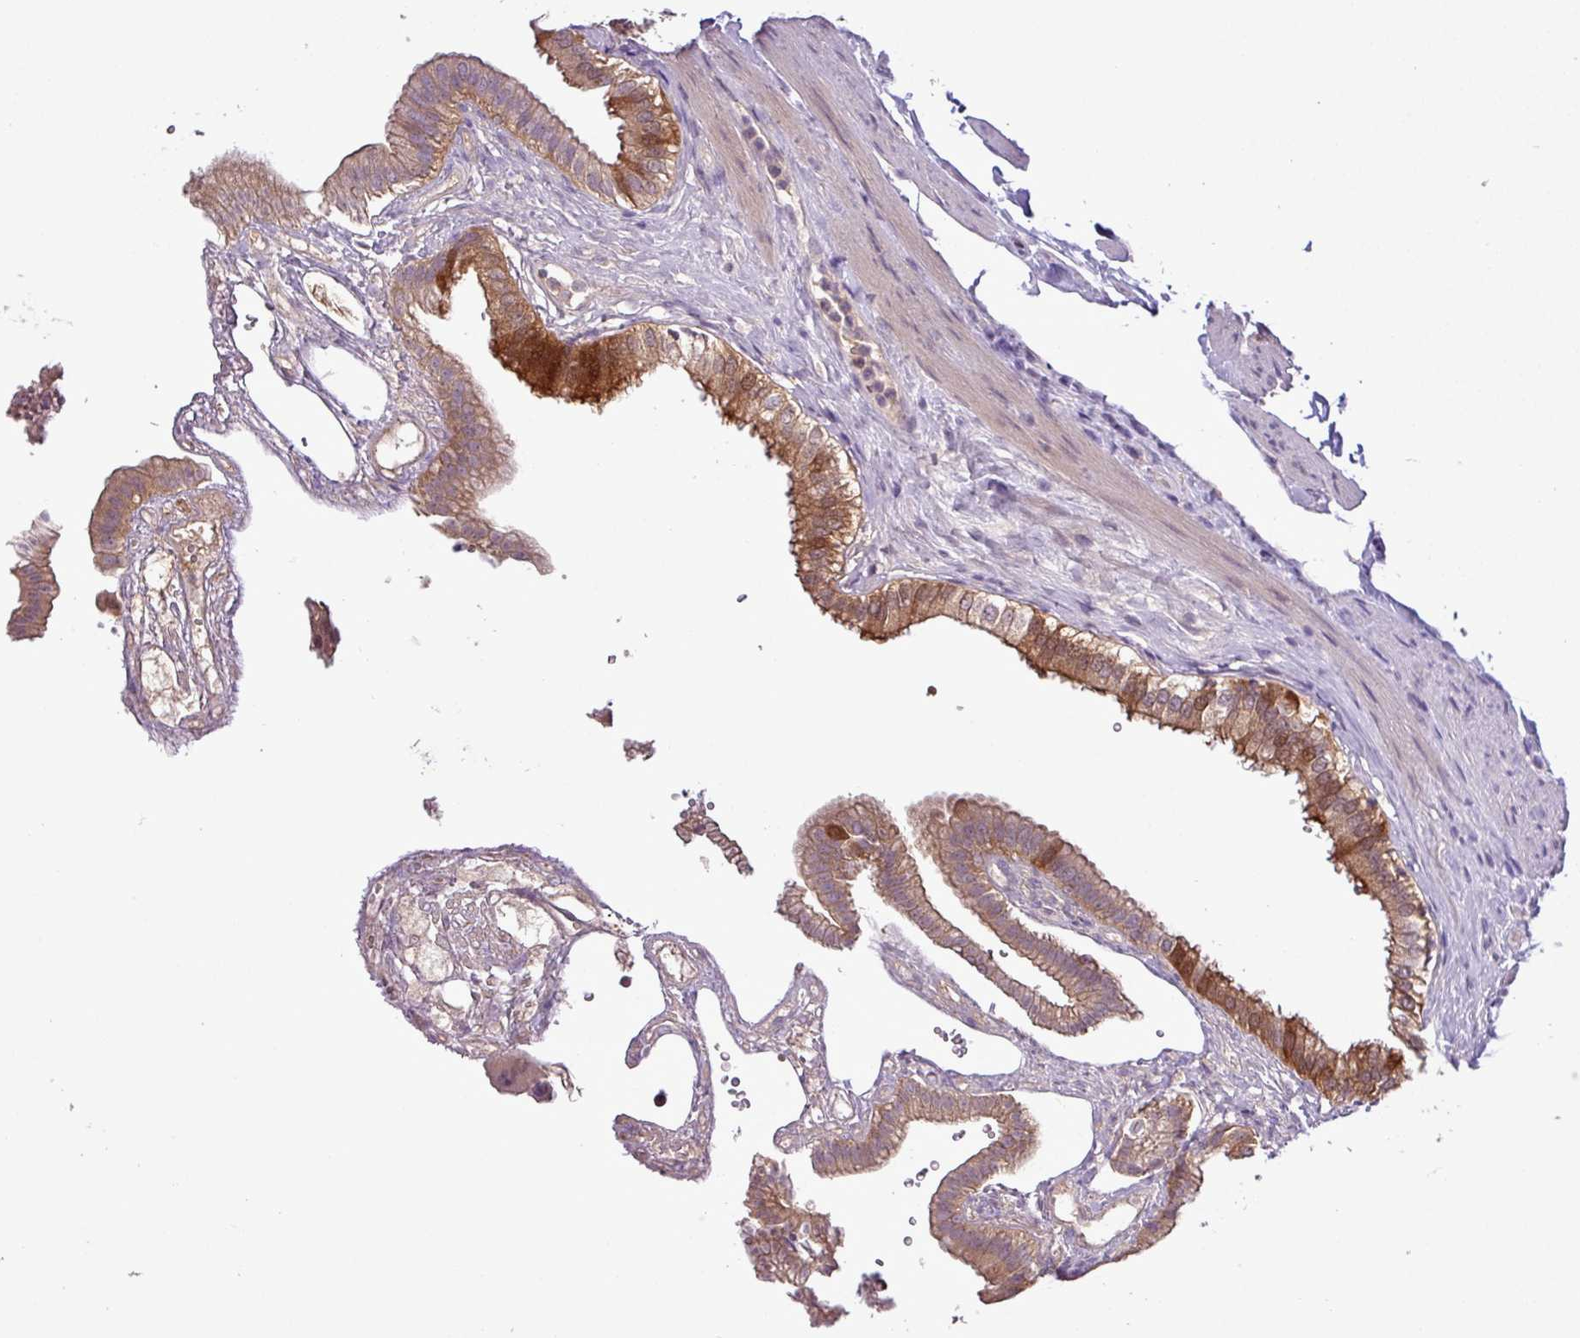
{"staining": {"intensity": "strong", "quantity": ">75%", "location": "cytoplasmic/membranous,nuclear"}, "tissue": "gallbladder", "cell_type": "Glandular cells", "image_type": "normal", "snomed": [{"axis": "morphology", "description": "Normal tissue, NOS"}, {"axis": "topography", "description": "Gallbladder"}], "caption": "Immunohistochemistry (IHC) (DAB (3,3'-diaminobenzidine)) staining of benign human gallbladder demonstrates strong cytoplasmic/membranous,nuclear protein positivity in about >75% of glandular cells.", "gene": "CARHSP1", "patient": {"sex": "female", "age": 61}}